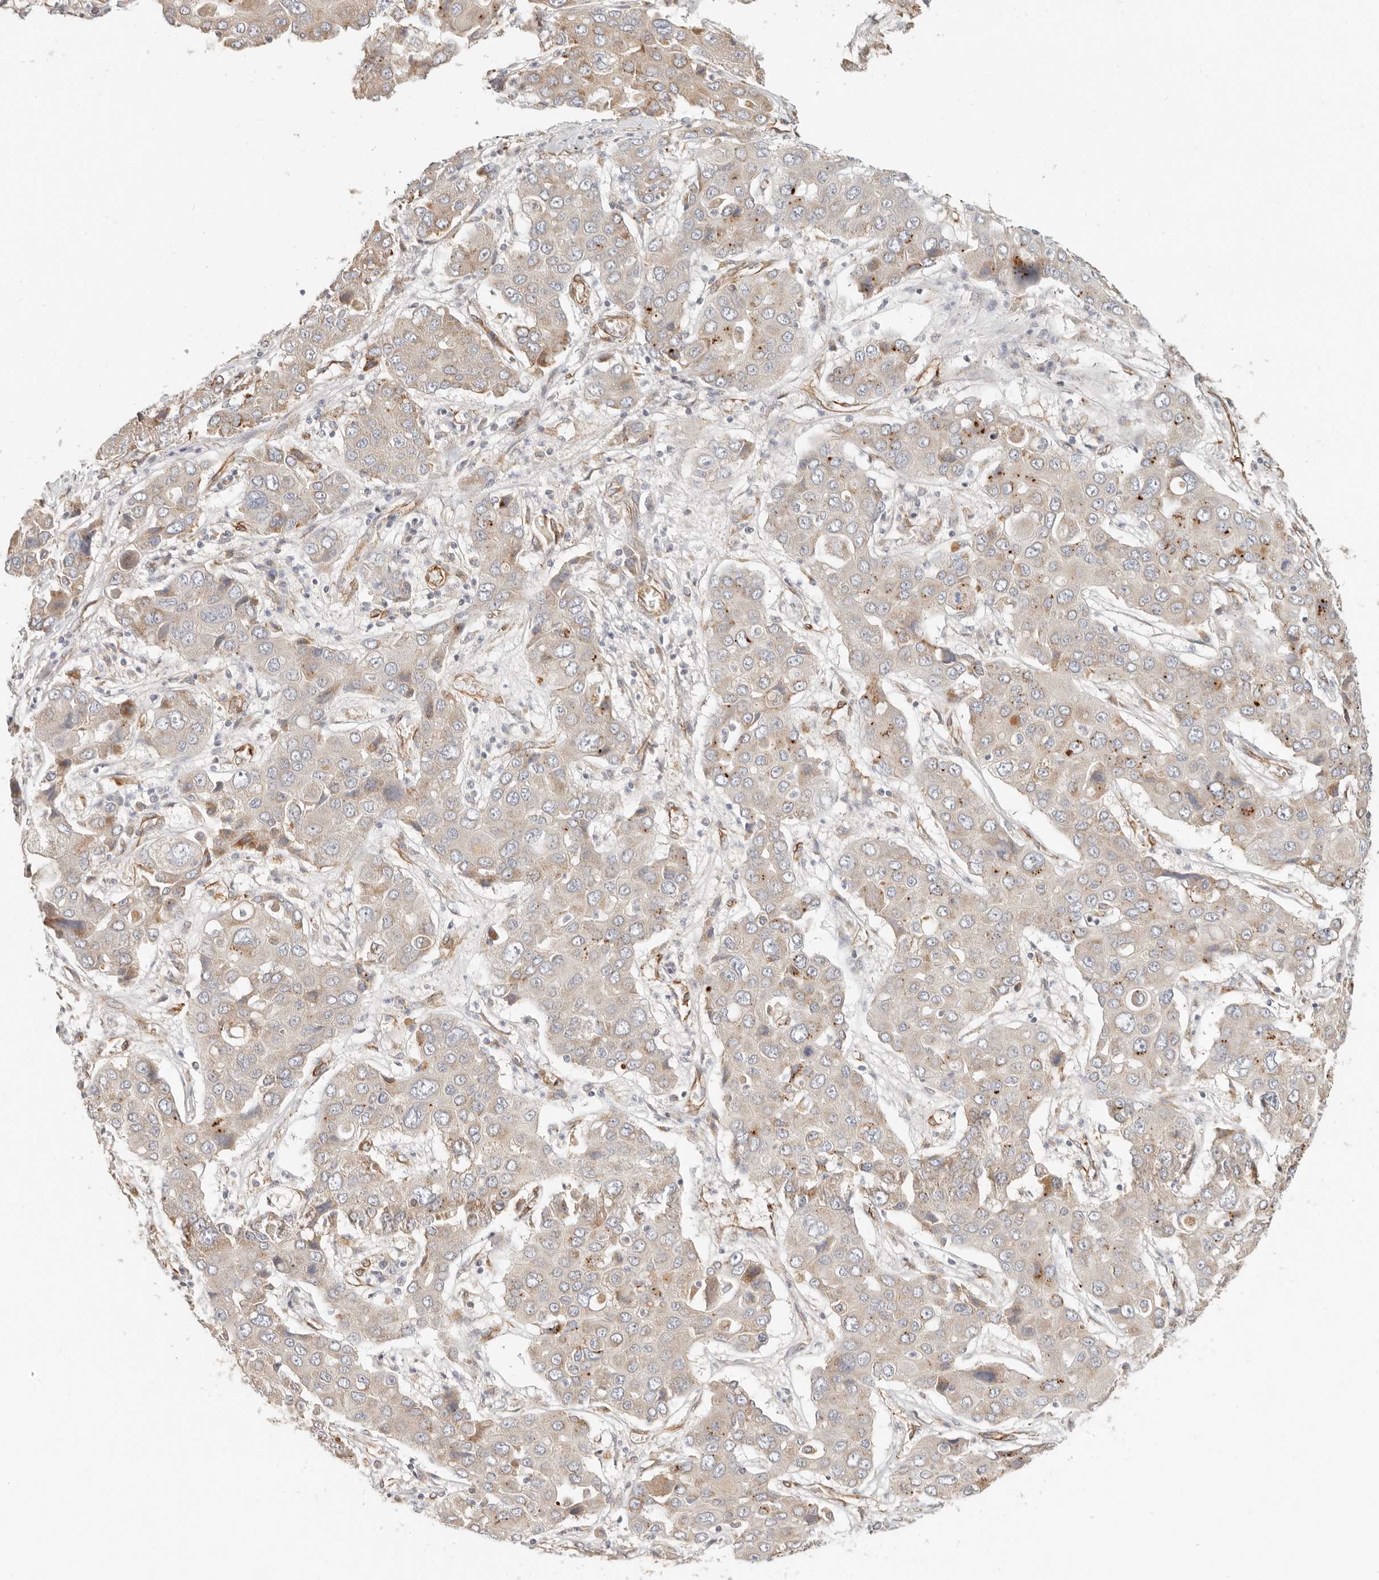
{"staining": {"intensity": "weak", "quantity": "<25%", "location": "cytoplasmic/membranous"}, "tissue": "liver cancer", "cell_type": "Tumor cells", "image_type": "cancer", "snomed": [{"axis": "morphology", "description": "Cholangiocarcinoma"}, {"axis": "topography", "description": "Liver"}], "caption": "Tumor cells are negative for protein expression in human liver cancer.", "gene": "SPRING1", "patient": {"sex": "male", "age": 67}}